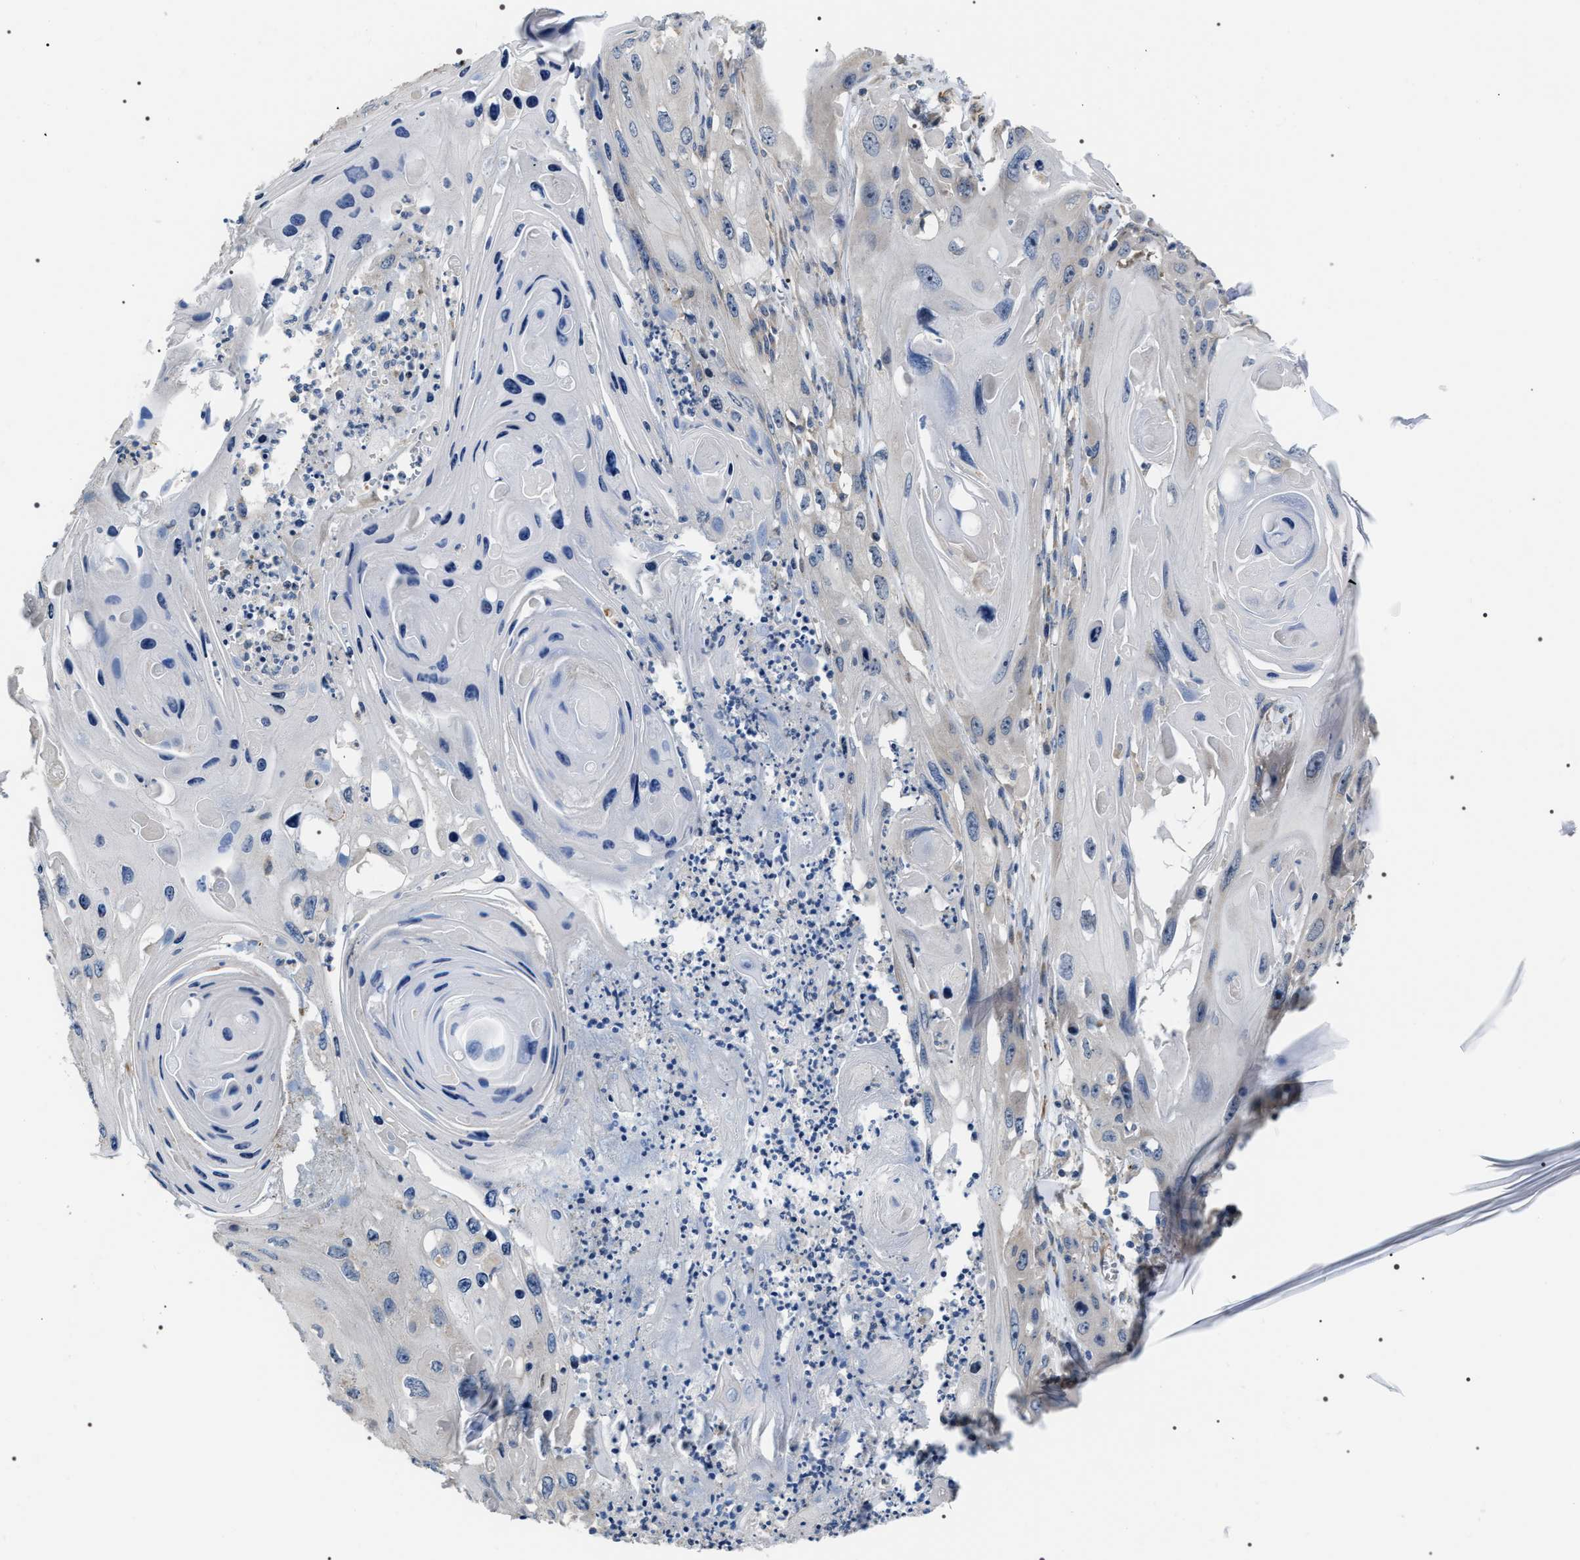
{"staining": {"intensity": "weak", "quantity": "<25%", "location": "cytoplasmic/membranous"}, "tissue": "skin cancer", "cell_type": "Tumor cells", "image_type": "cancer", "snomed": [{"axis": "morphology", "description": "Squamous cell carcinoma, NOS"}, {"axis": "topography", "description": "Skin"}], "caption": "Photomicrograph shows no protein positivity in tumor cells of skin cancer (squamous cell carcinoma) tissue.", "gene": "PKD1L1", "patient": {"sex": "male", "age": 55}}